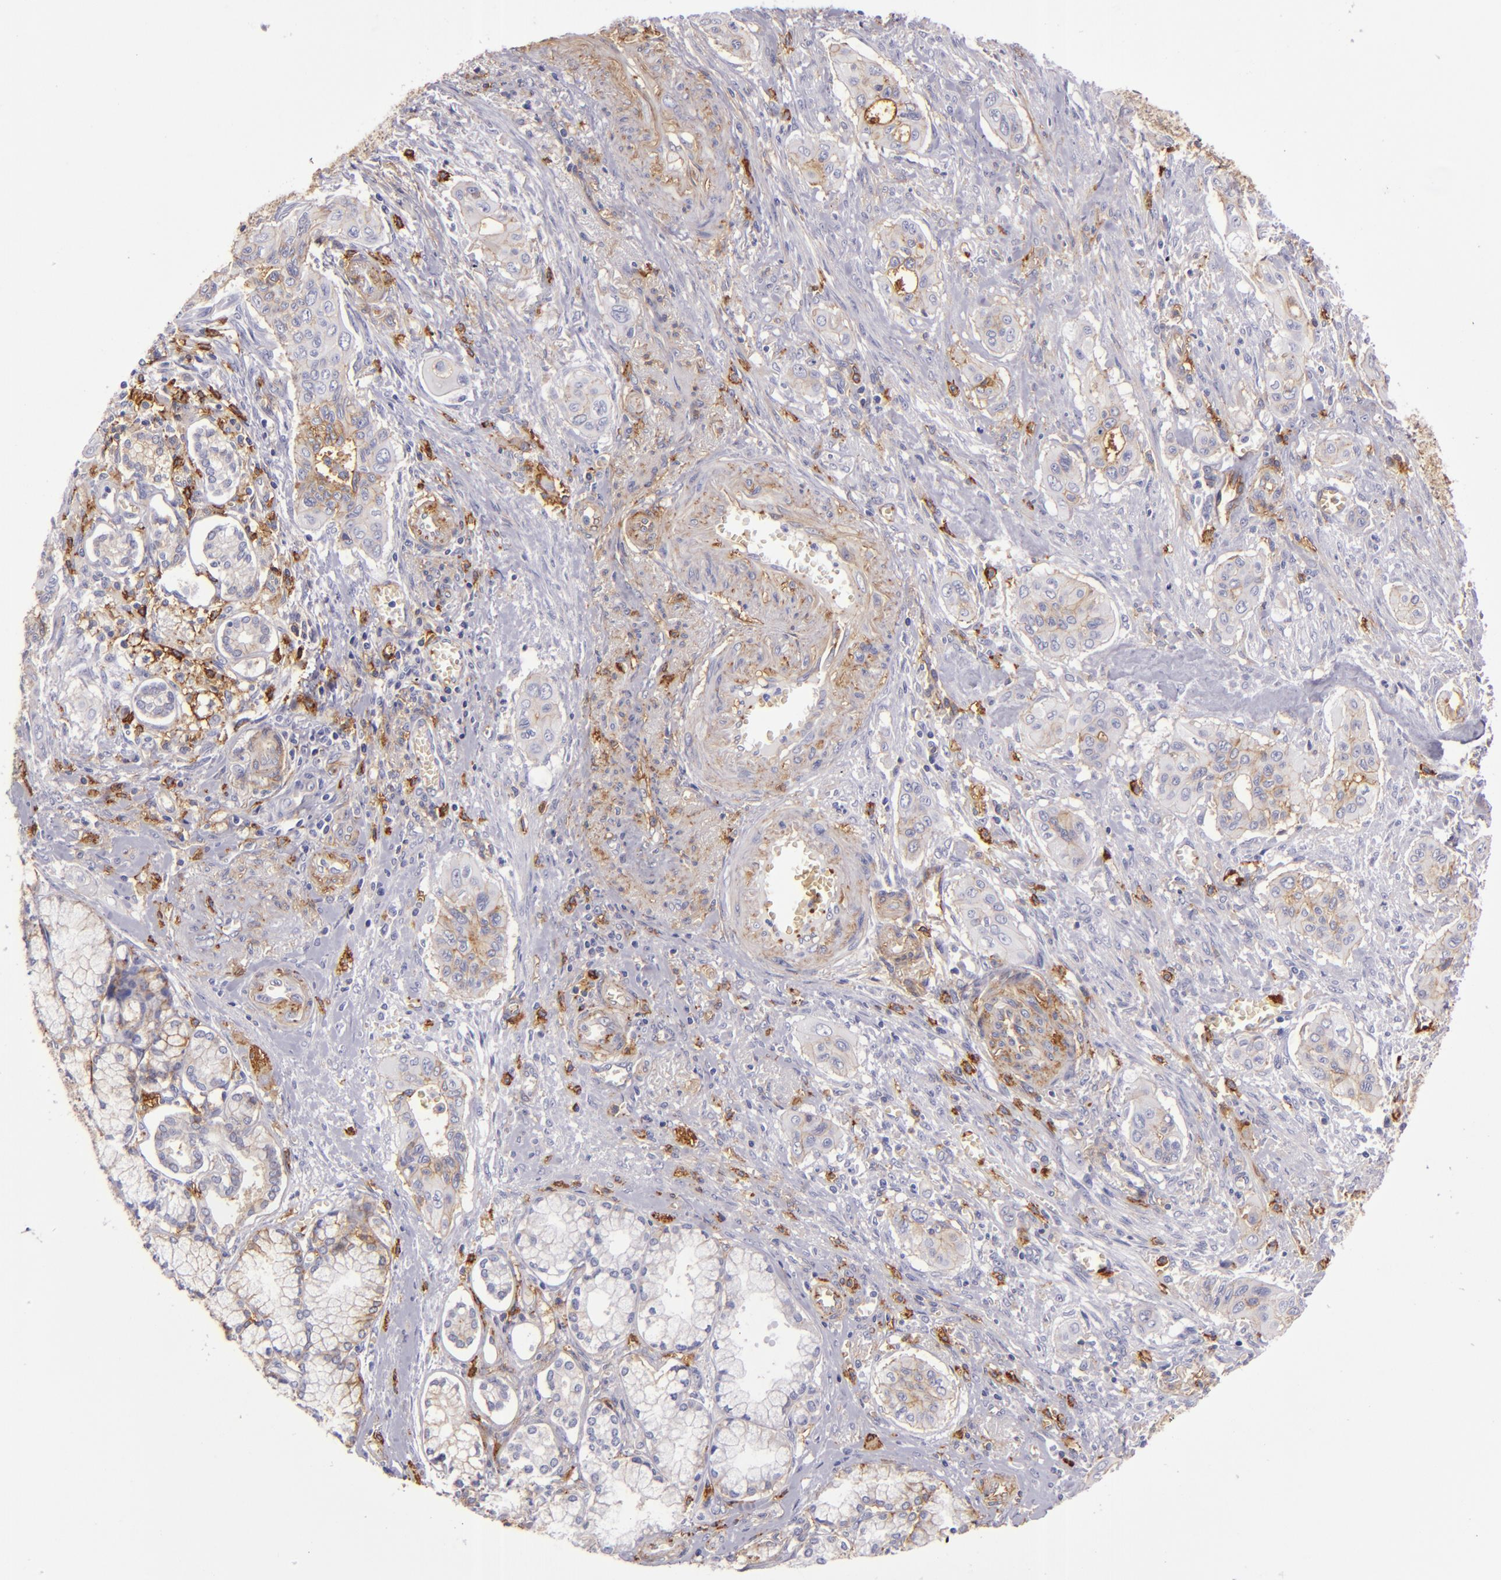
{"staining": {"intensity": "weak", "quantity": ">75%", "location": "cytoplasmic/membranous"}, "tissue": "pancreatic cancer", "cell_type": "Tumor cells", "image_type": "cancer", "snomed": [{"axis": "morphology", "description": "Adenocarcinoma, NOS"}, {"axis": "topography", "description": "Pancreas"}], "caption": "Immunohistochemistry photomicrograph of neoplastic tissue: human pancreatic cancer (adenocarcinoma) stained using IHC demonstrates low levels of weak protein expression localized specifically in the cytoplasmic/membranous of tumor cells, appearing as a cytoplasmic/membranous brown color.", "gene": "CD9", "patient": {"sex": "male", "age": 77}}